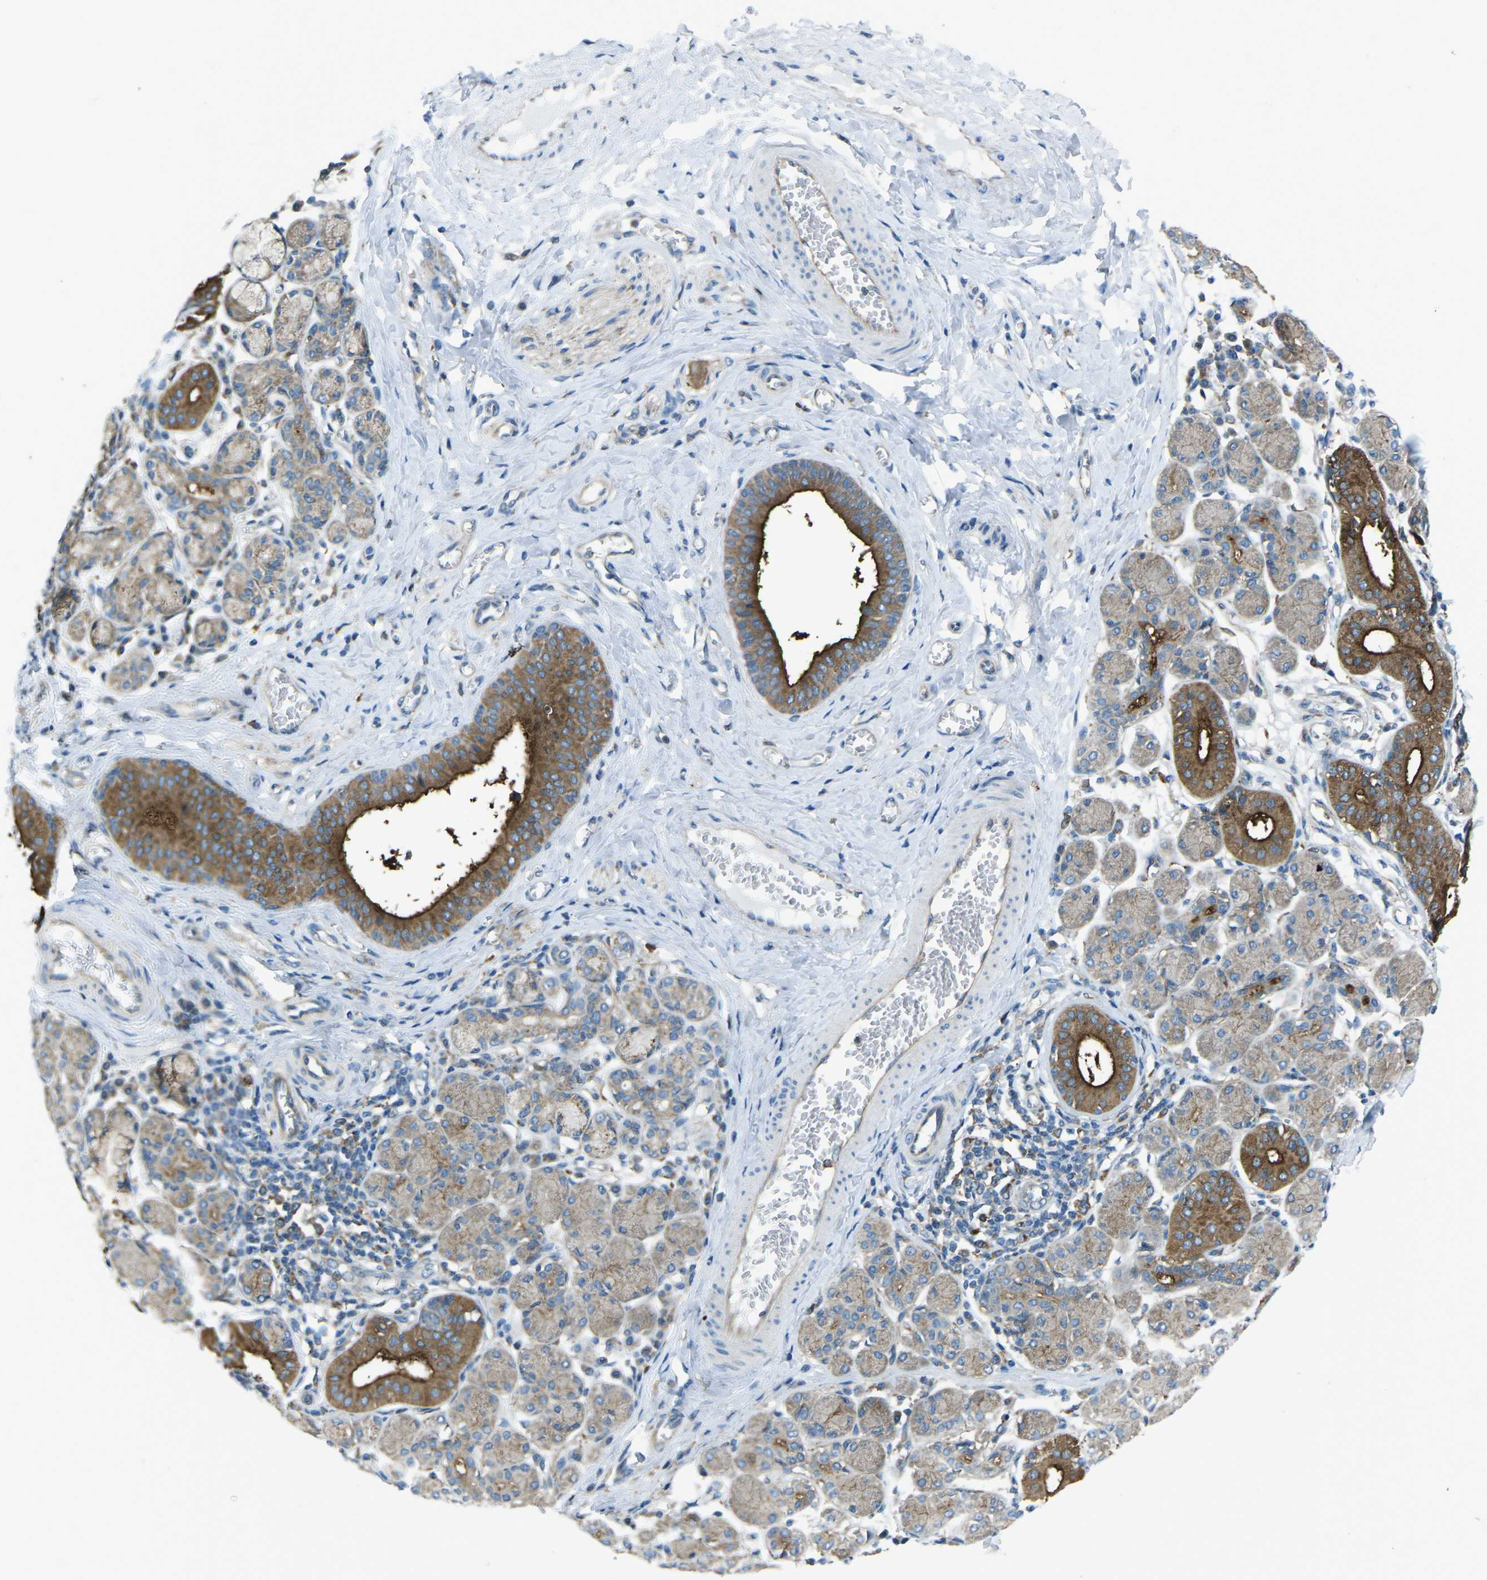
{"staining": {"intensity": "moderate", "quantity": ">75%", "location": "cytoplasmic/membranous"}, "tissue": "salivary gland", "cell_type": "Glandular cells", "image_type": "normal", "snomed": [{"axis": "morphology", "description": "Normal tissue, NOS"}, {"axis": "morphology", "description": "Inflammation, NOS"}, {"axis": "topography", "description": "Lymph node"}, {"axis": "topography", "description": "Salivary gland"}], "caption": "Immunohistochemical staining of unremarkable salivary gland shows moderate cytoplasmic/membranous protein expression in approximately >75% of glandular cells. Nuclei are stained in blue.", "gene": "CDK17", "patient": {"sex": "male", "age": 3}}